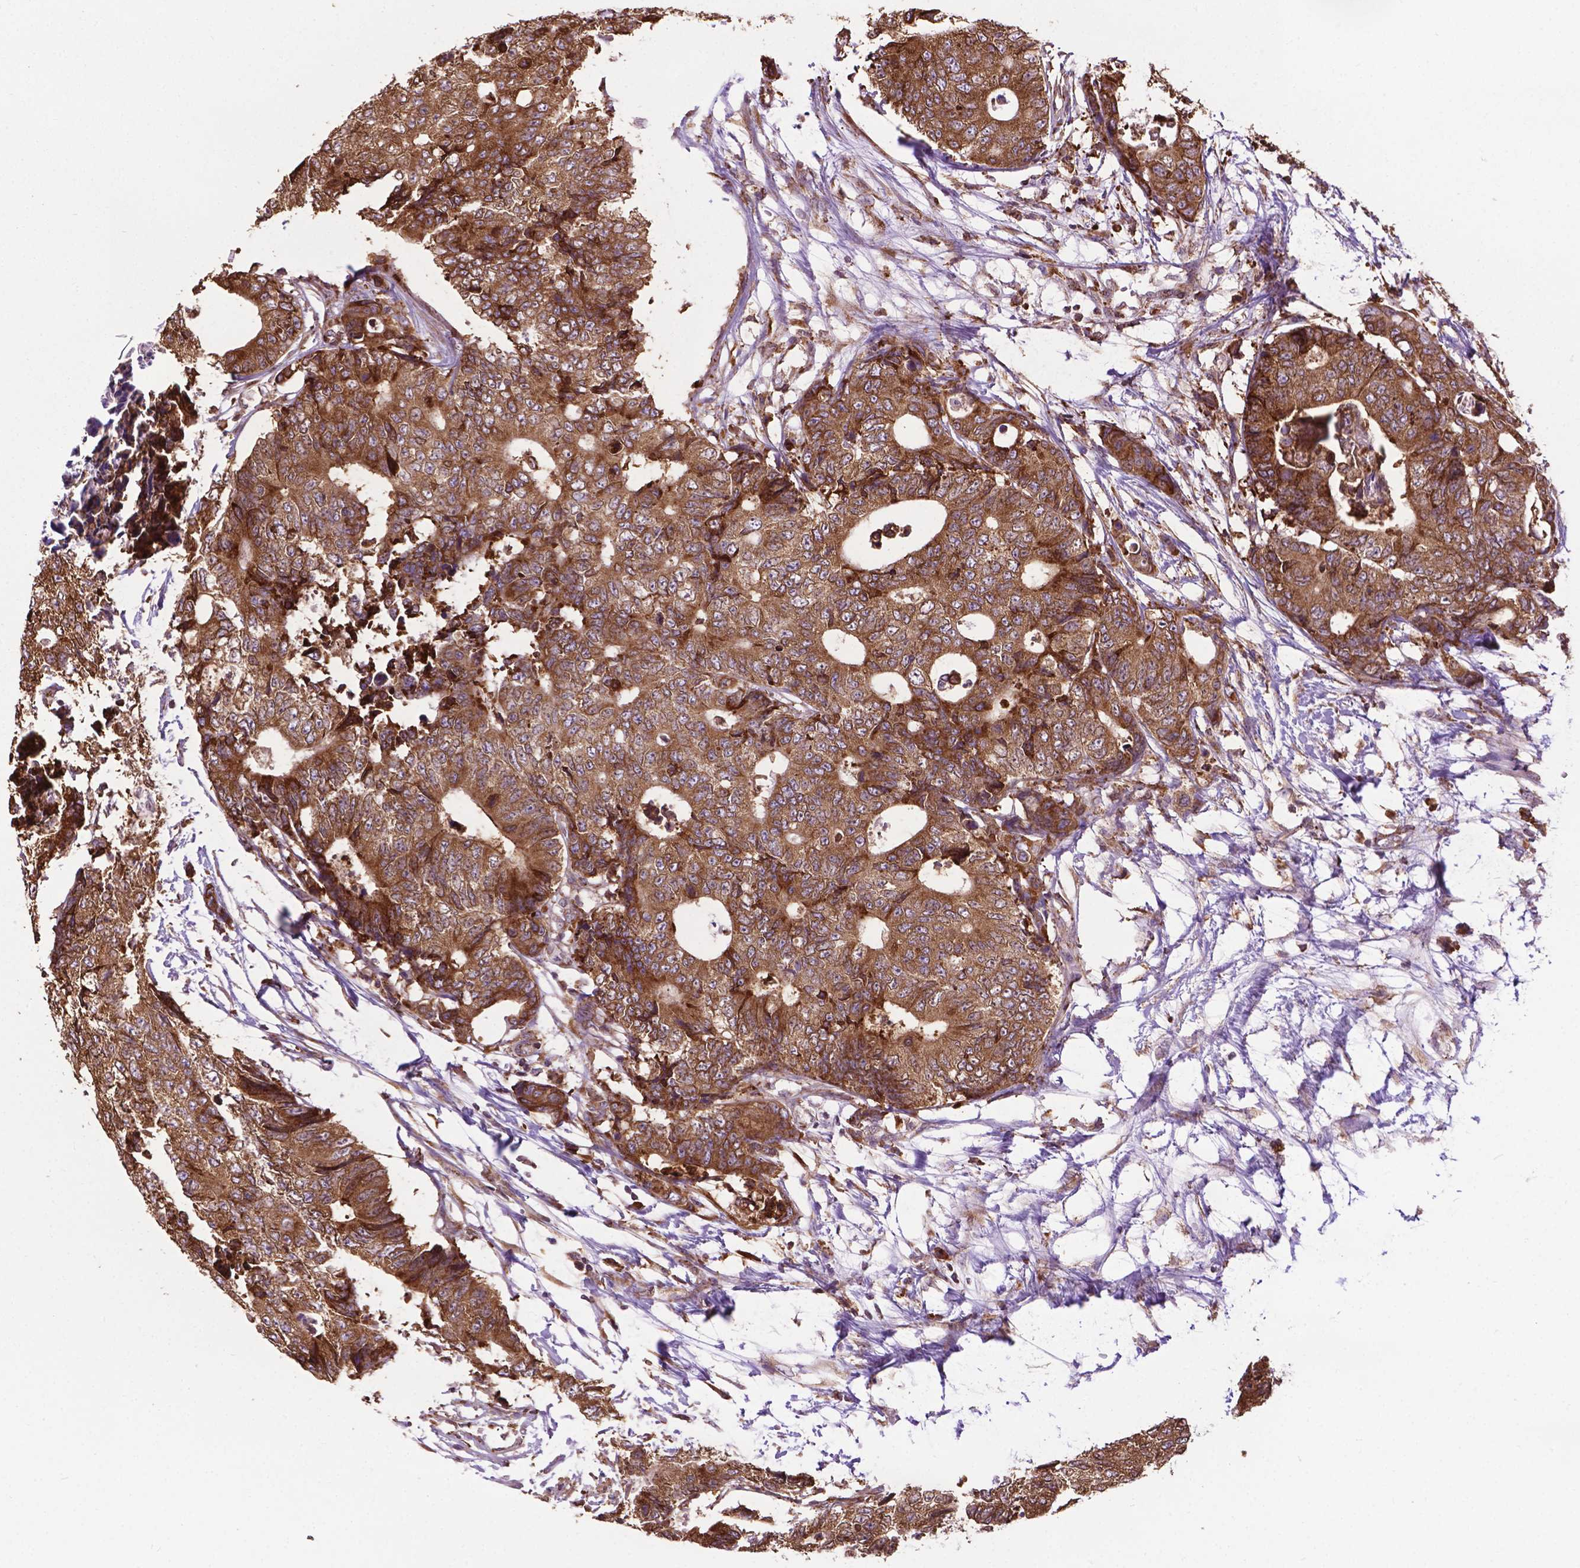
{"staining": {"intensity": "moderate", "quantity": ">75%", "location": "cytoplasmic/membranous"}, "tissue": "colorectal cancer", "cell_type": "Tumor cells", "image_type": "cancer", "snomed": [{"axis": "morphology", "description": "Adenocarcinoma, NOS"}, {"axis": "topography", "description": "Colon"}], "caption": "Protein positivity by immunohistochemistry (IHC) reveals moderate cytoplasmic/membranous positivity in about >75% of tumor cells in colorectal cancer (adenocarcinoma).", "gene": "GANAB", "patient": {"sex": "female", "age": 48}}